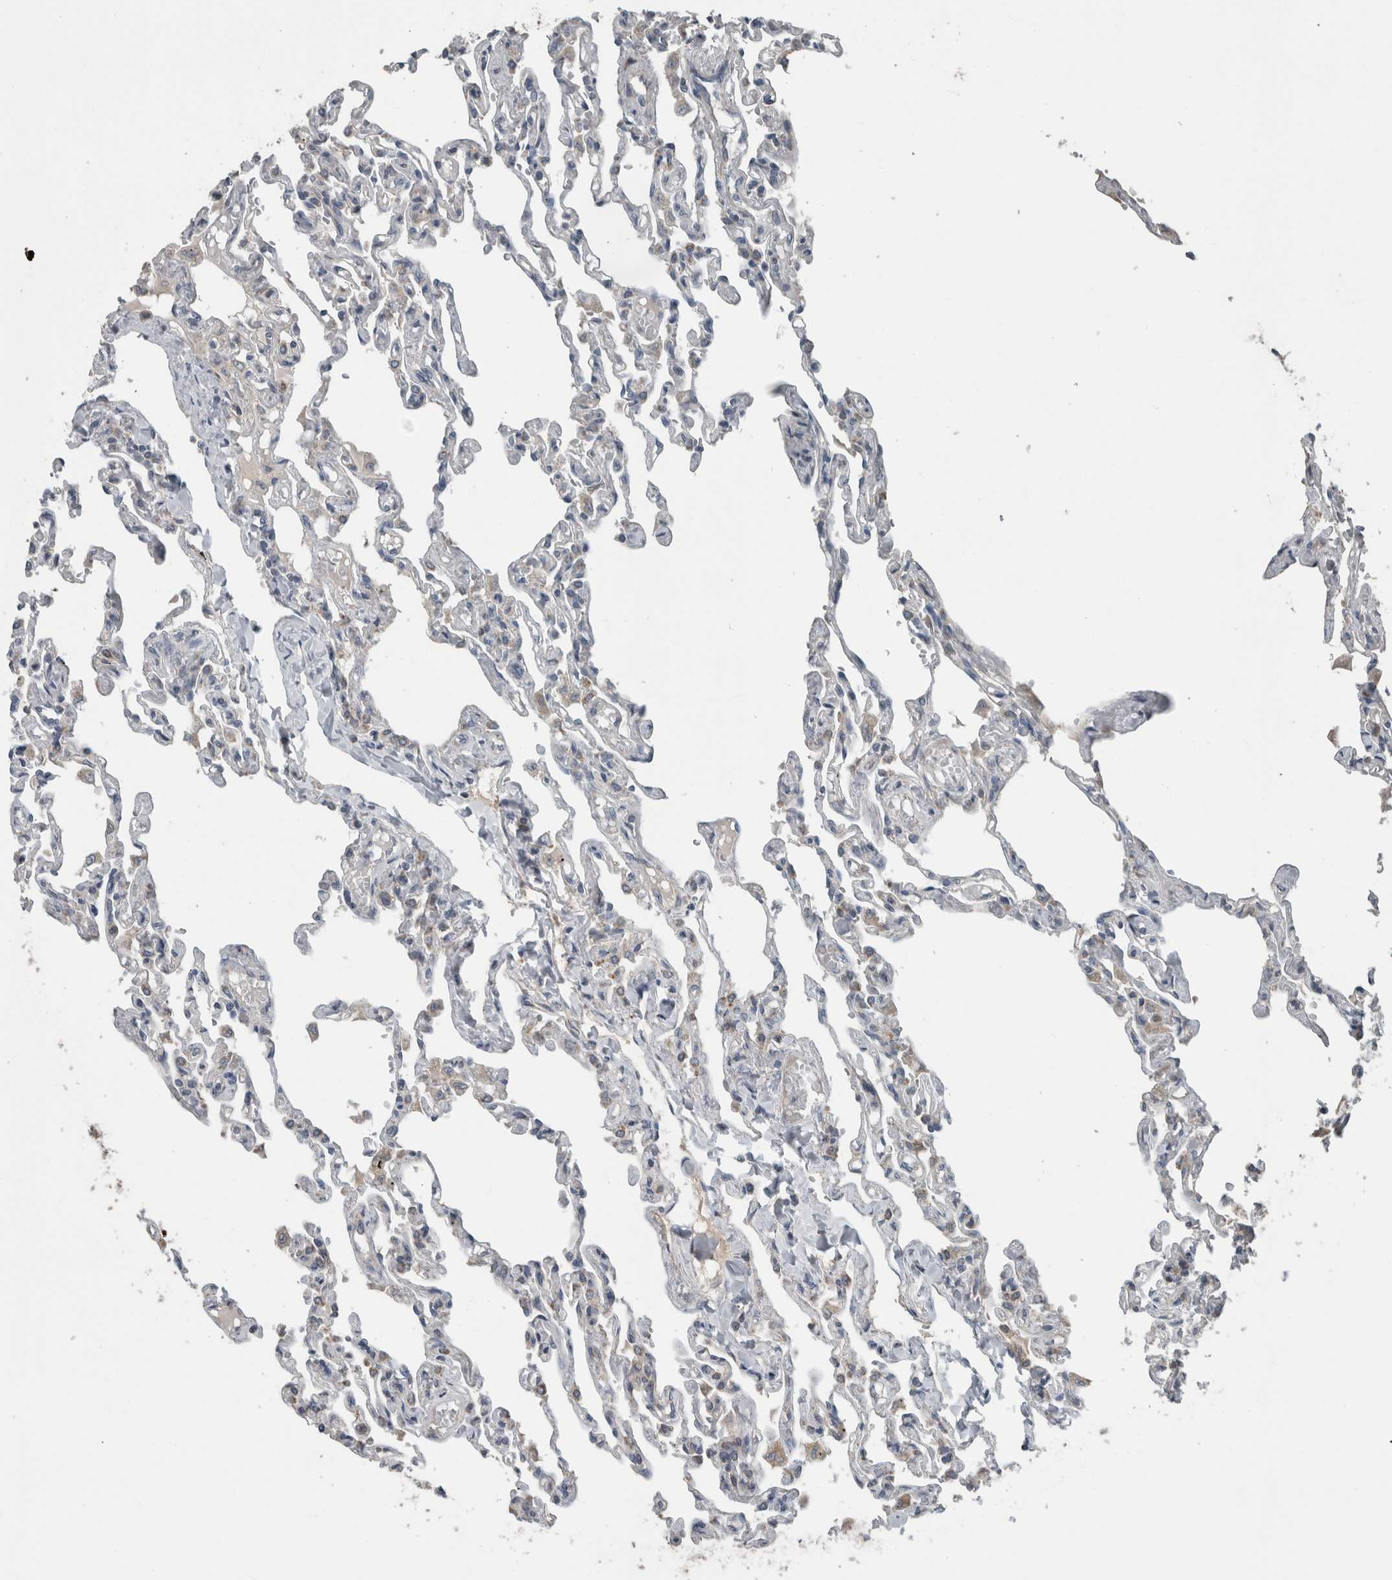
{"staining": {"intensity": "weak", "quantity": "<25%", "location": "cytoplasmic/membranous"}, "tissue": "lung", "cell_type": "Alveolar cells", "image_type": "normal", "snomed": [{"axis": "morphology", "description": "Normal tissue, NOS"}, {"axis": "topography", "description": "Lung"}], "caption": "DAB immunohistochemical staining of normal lung displays no significant expression in alveolar cells. Brightfield microscopy of immunohistochemistry (IHC) stained with DAB (brown) and hematoxylin (blue), captured at high magnification.", "gene": "ARMC1", "patient": {"sex": "male", "age": 21}}